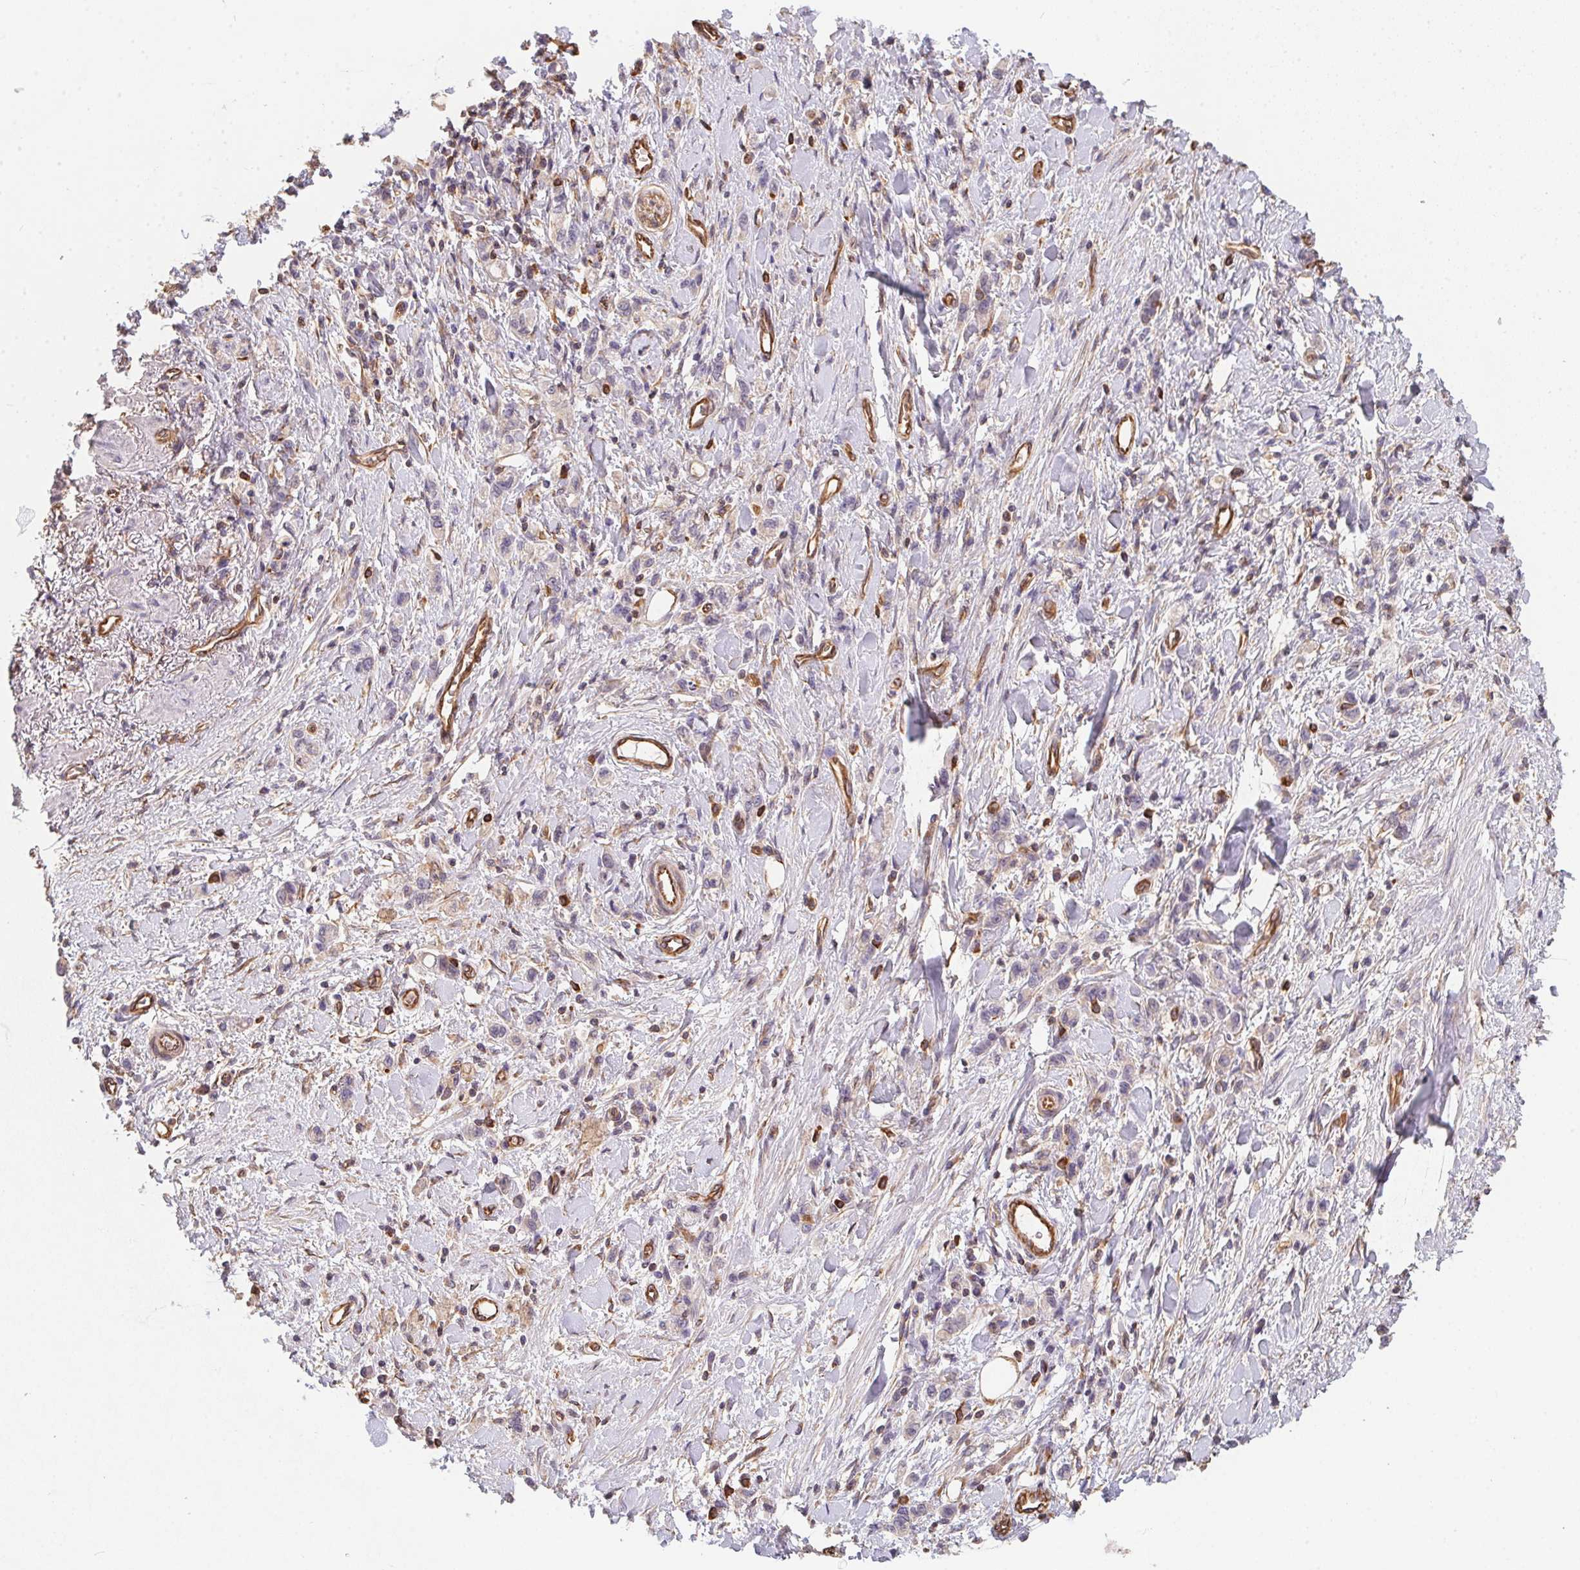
{"staining": {"intensity": "negative", "quantity": "none", "location": "none"}, "tissue": "stomach cancer", "cell_type": "Tumor cells", "image_type": "cancer", "snomed": [{"axis": "morphology", "description": "Adenocarcinoma, NOS"}, {"axis": "topography", "description": "Stomach"}], "caption": "Image shows no significant protein expression in tumor cells of adenocarcinoma (stomach).", "gene": "TBKBP1", "patient": {"sex": "male", "age": 77}}